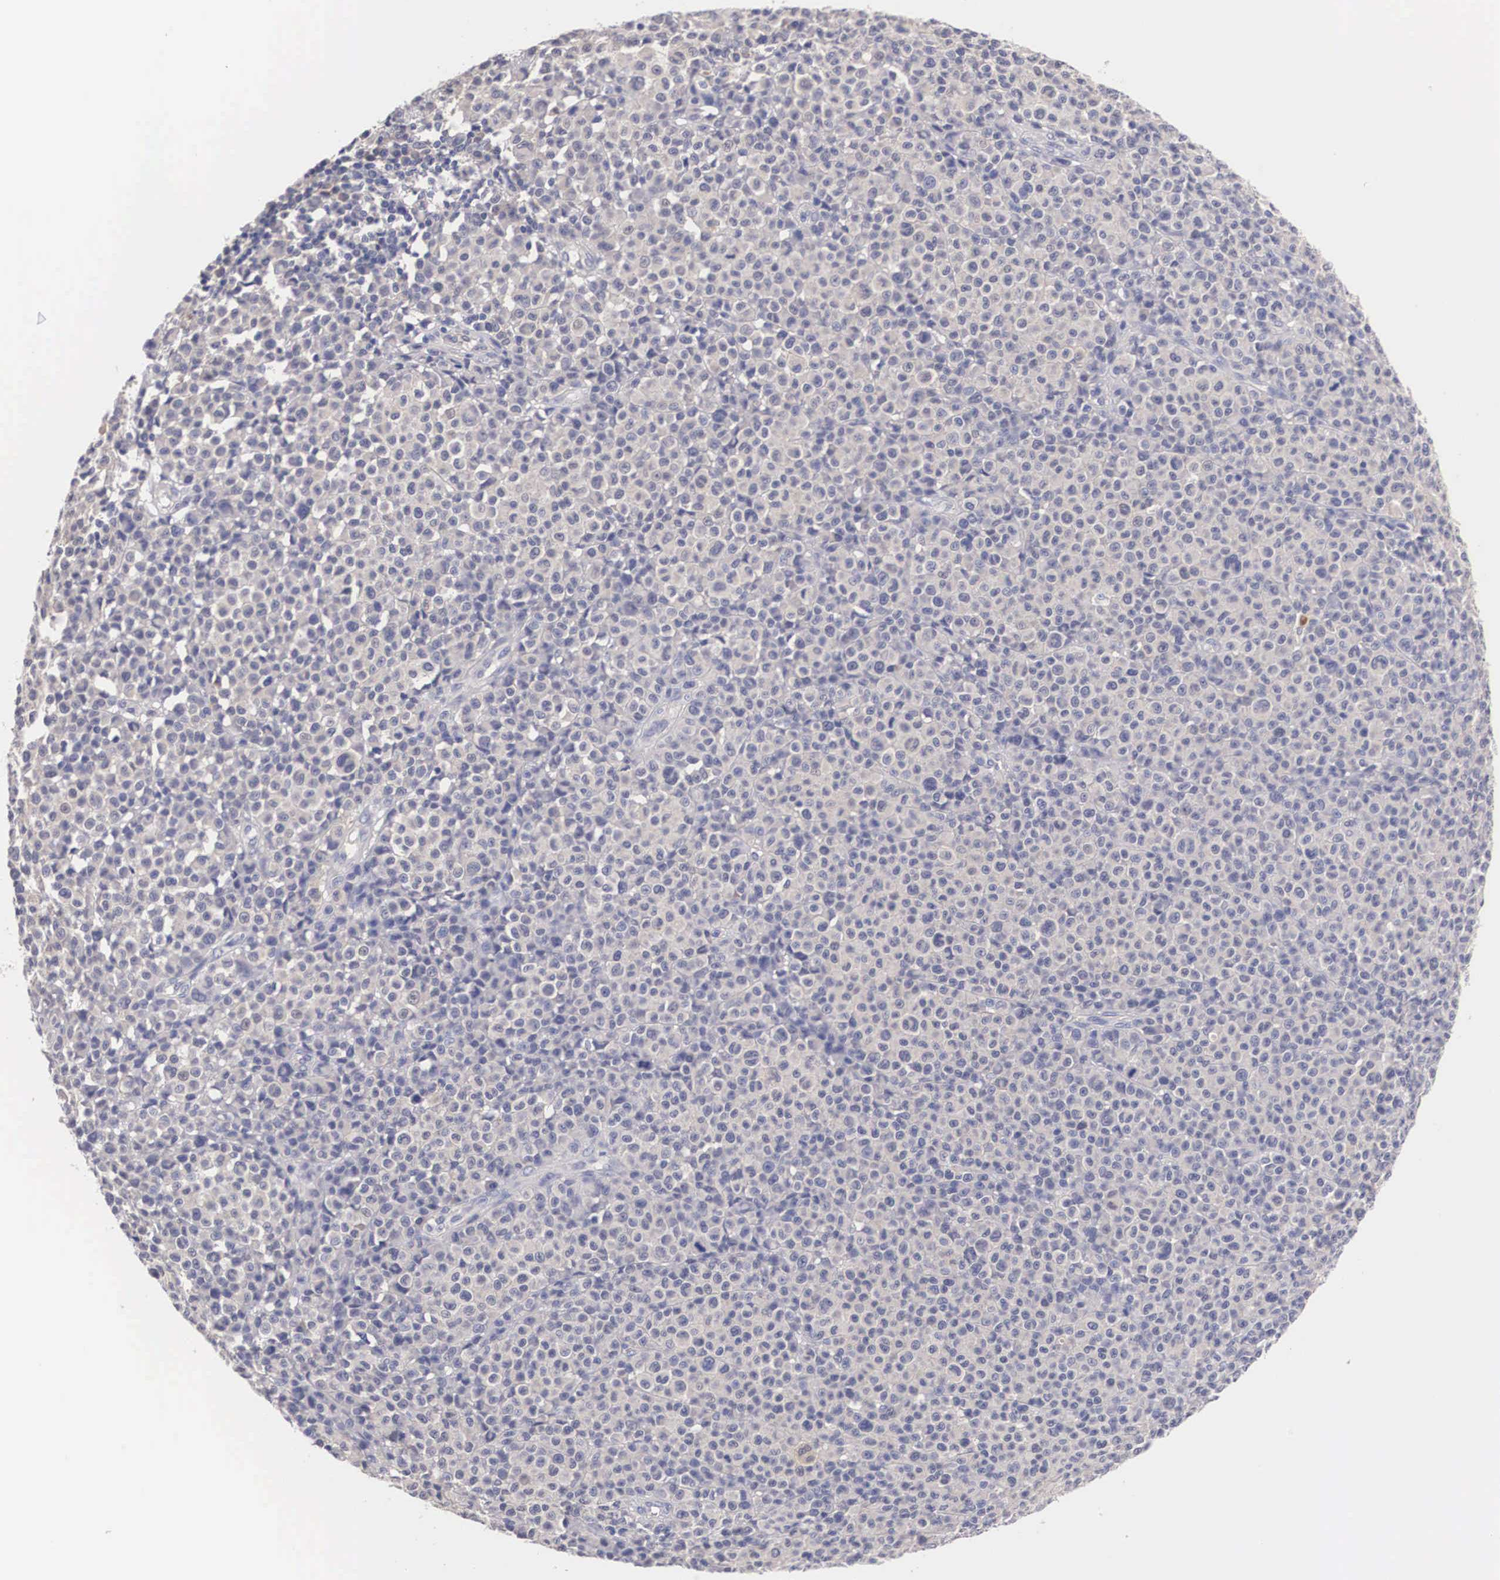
{"staining": {"intensity": "negative", "quantity": "none", "location": "none"}, "tissue": "melanoma", "cell_type": "Tumor cells", "image_type": "cancer", "snomed": [{"axis": "morphology", "description": "Malignant melanoma, Metastatic site"}, {"axis": "topography", "description": "Skin"}], "caption": "IHC of human malignant melanoma (metastatic site) demonstrates no positivity in tumor cells.", "gene": "ABHD4", "patient": {"sex": "male", "age": 32}}